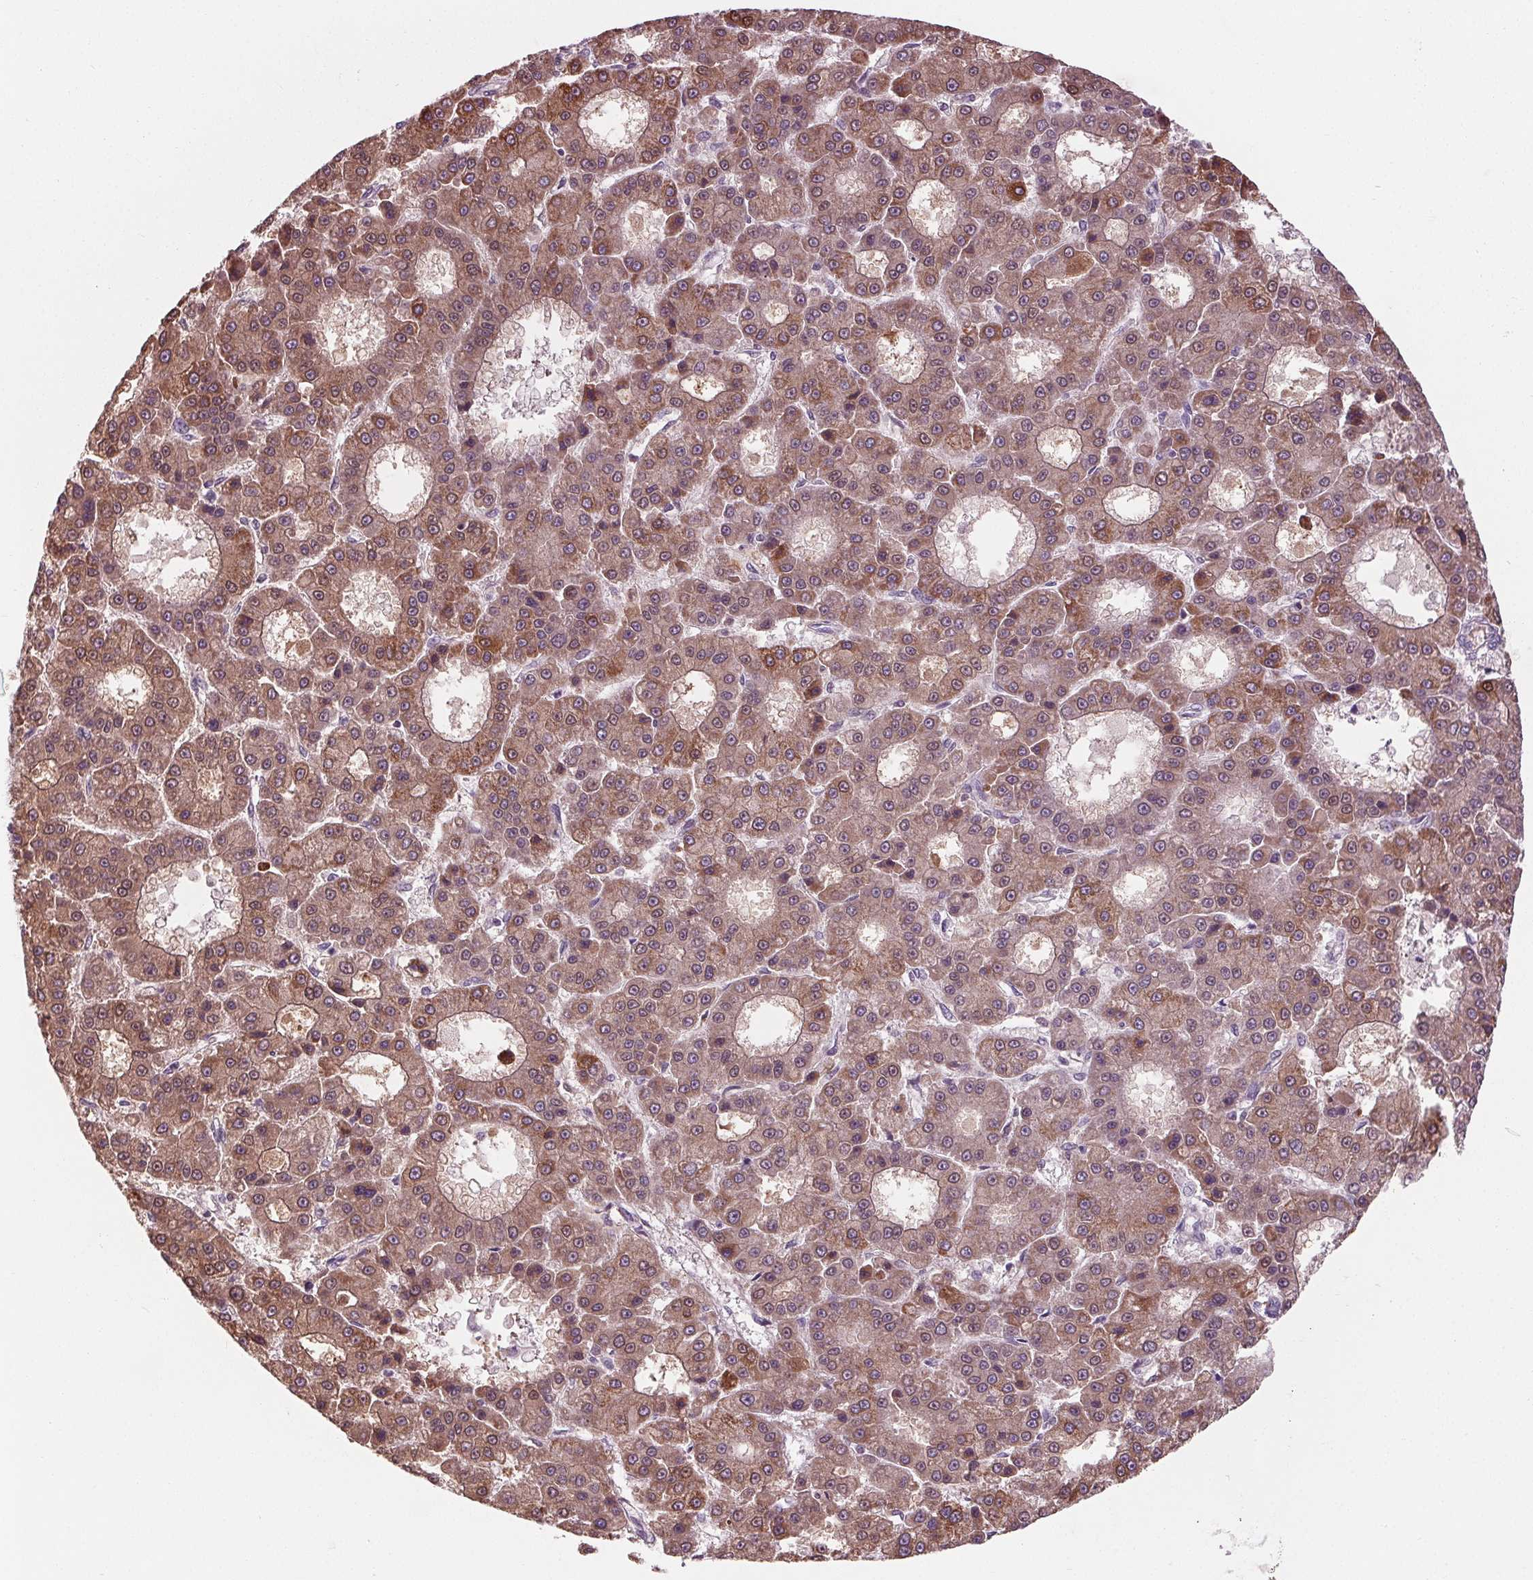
{"staining": {"intensity": "moderate", "quantity": ">75%", "location": "cytoplasmic/membranous"}, "tissue": "liver cancer", "cell_type": "Tumor cells", "image_type": "cancer", "snomed": [{"axis": "morphology", "description": "Carcinoma, Hepatocellular, NOS"}, {"axis": "topography", "description": "Liver"}], "caption": "Moderate cytoplasmic/membranous positivity for a protein is appreciated in approximately >75% of tumor cells of liver cancer (hepatocellular carcinoma) using IHC.", "gene": "CYP3A43", "patient": {"sex": "male", "age": 70}}